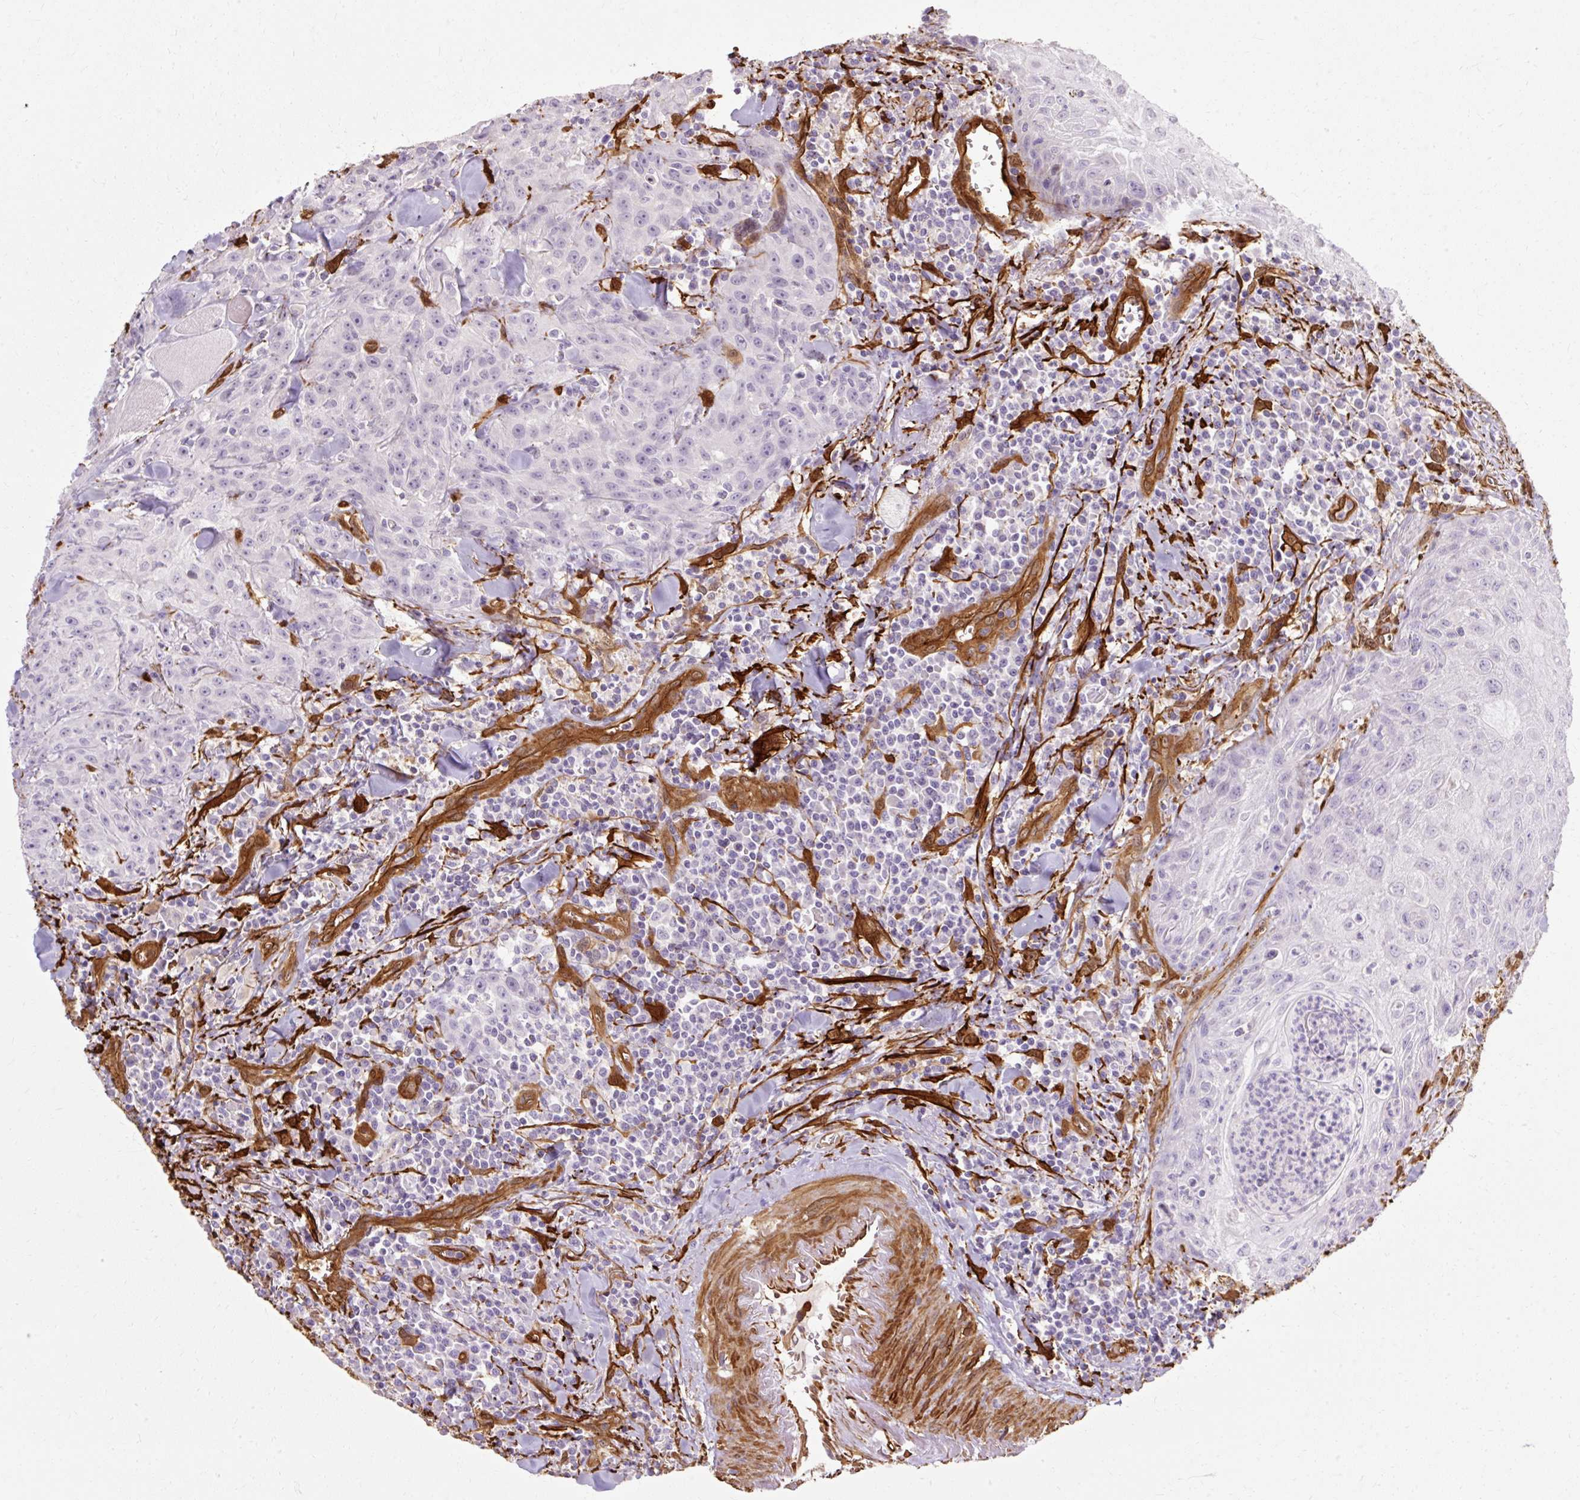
{"staining": {"intensity": "negative", "quantity": "none", "location": "none"}, "tissue": "head and neck cancer", "cell_type": "Tumor cells", "image_type": "cancer", "snomed": [{"axis": "morphology", "description": "Normal tissue, NOS"}, {"axis": "morphology", "description": "Squamous cell carcinoma, NOS"}, {"axis": "topography", "description": "Oral tissue"}, {"axis": "topography", "description": "Head-Neck"}], "caption": "DAB immunohistochemical staining of human squamous cell carcinoma (head and neck) displays no significant staining in tumor cells.", "gene": "CNN3", "patient": {"sex": "female", "age": 70}}